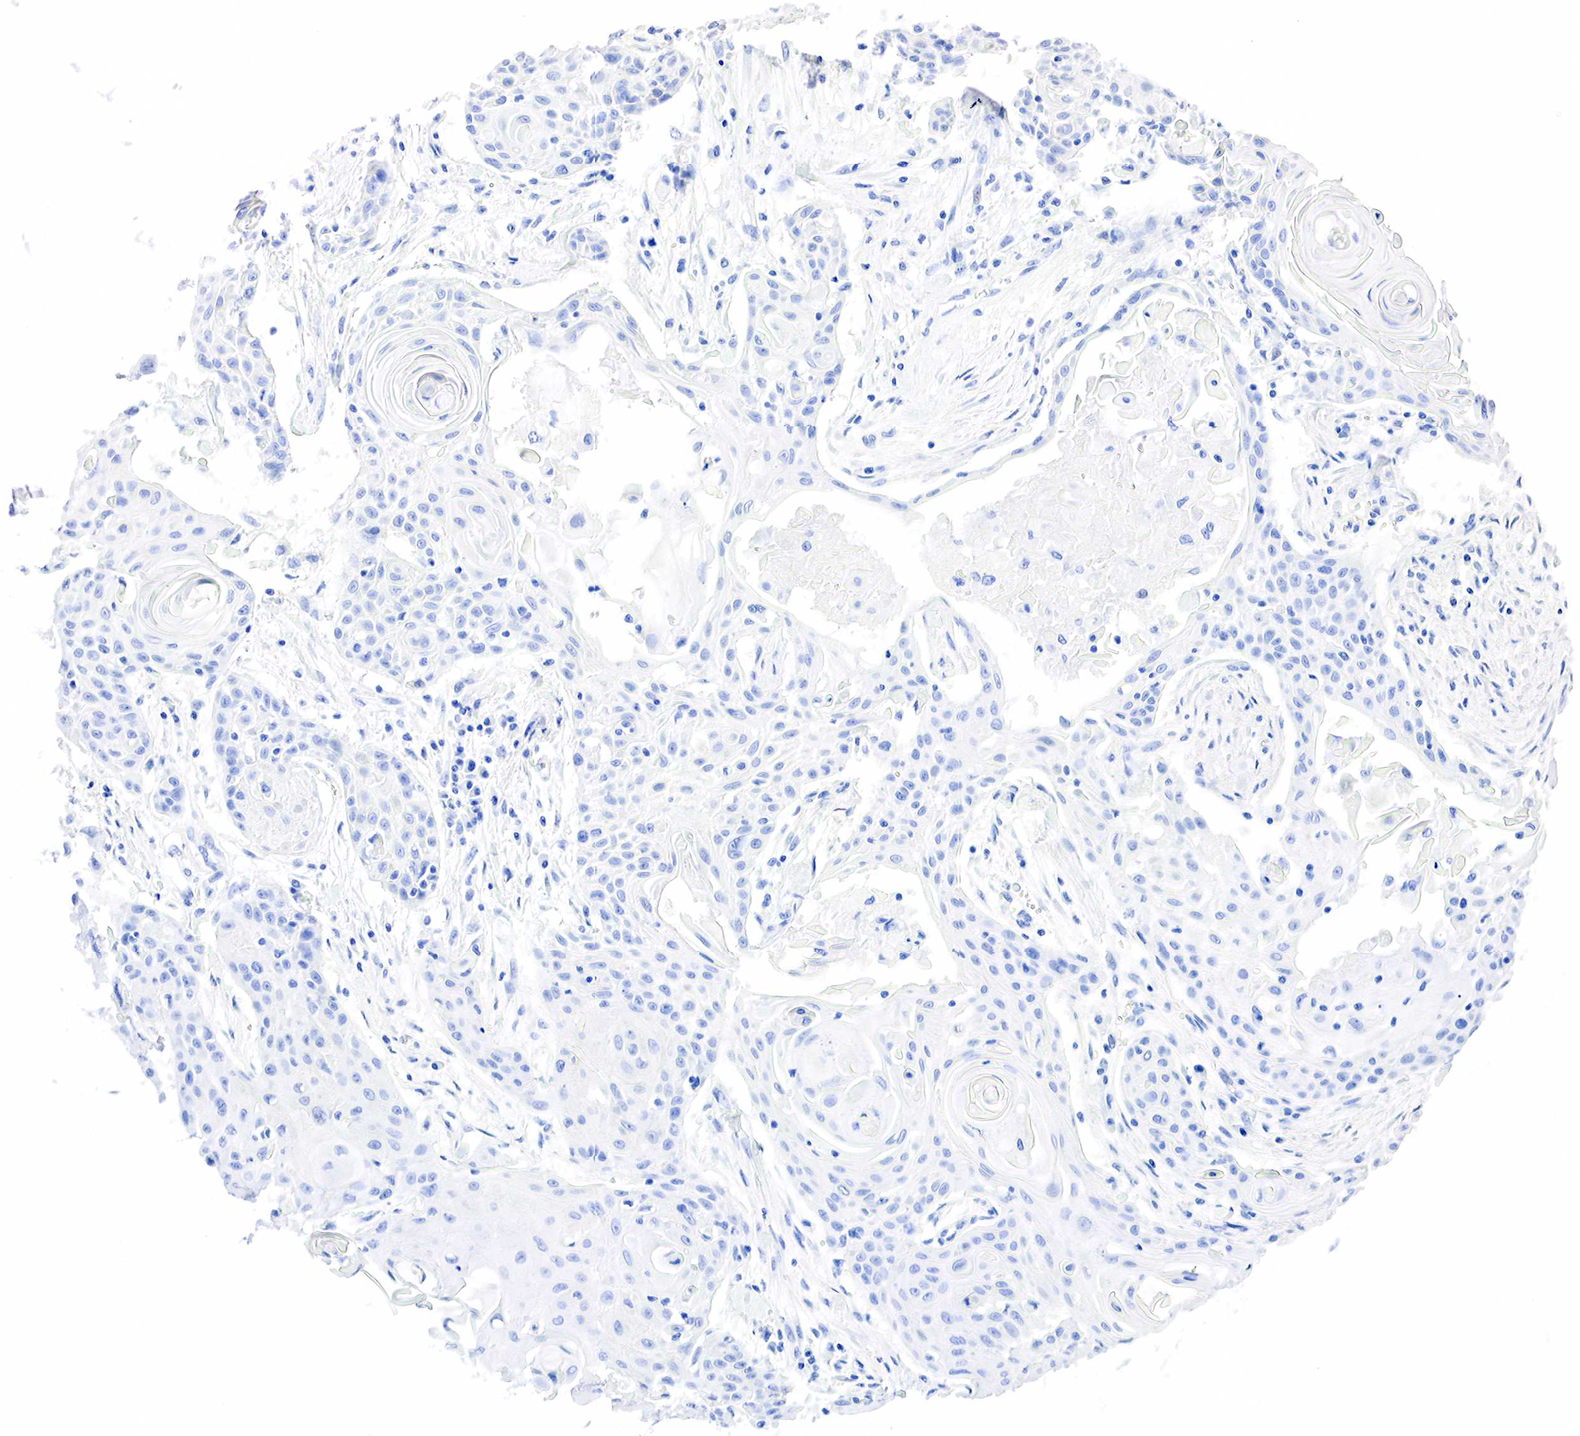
{"staining": {"intensity": "negative", "quantity": "none", "location": "none"}, "tissue": "head and neck cancer", "cell_type": "Tumor cells", "image_type": "cancer", "snomed": [{"axis": "morphology", "description": "Squamous cell carcinoma, NOS"}, {"axis": "morphology", "description": "Squamous cell carcinoma, metastatic, NOS"}, {"axis": "topography", "description": "Lymph node"}, {"axis": "topography", "description": "Salivary gland"}, {"axis": "topography", "description": "Head-Neck"}], "caption": "Head and neck cancer was stained to show a protein in brown. There is no significant positivity in tumor cells. (DAB immunohistochemistry visualized using brightfield microscopy, high magnification).", "gene": "PTH", "patient": {"sex": "female", "age": 74}}